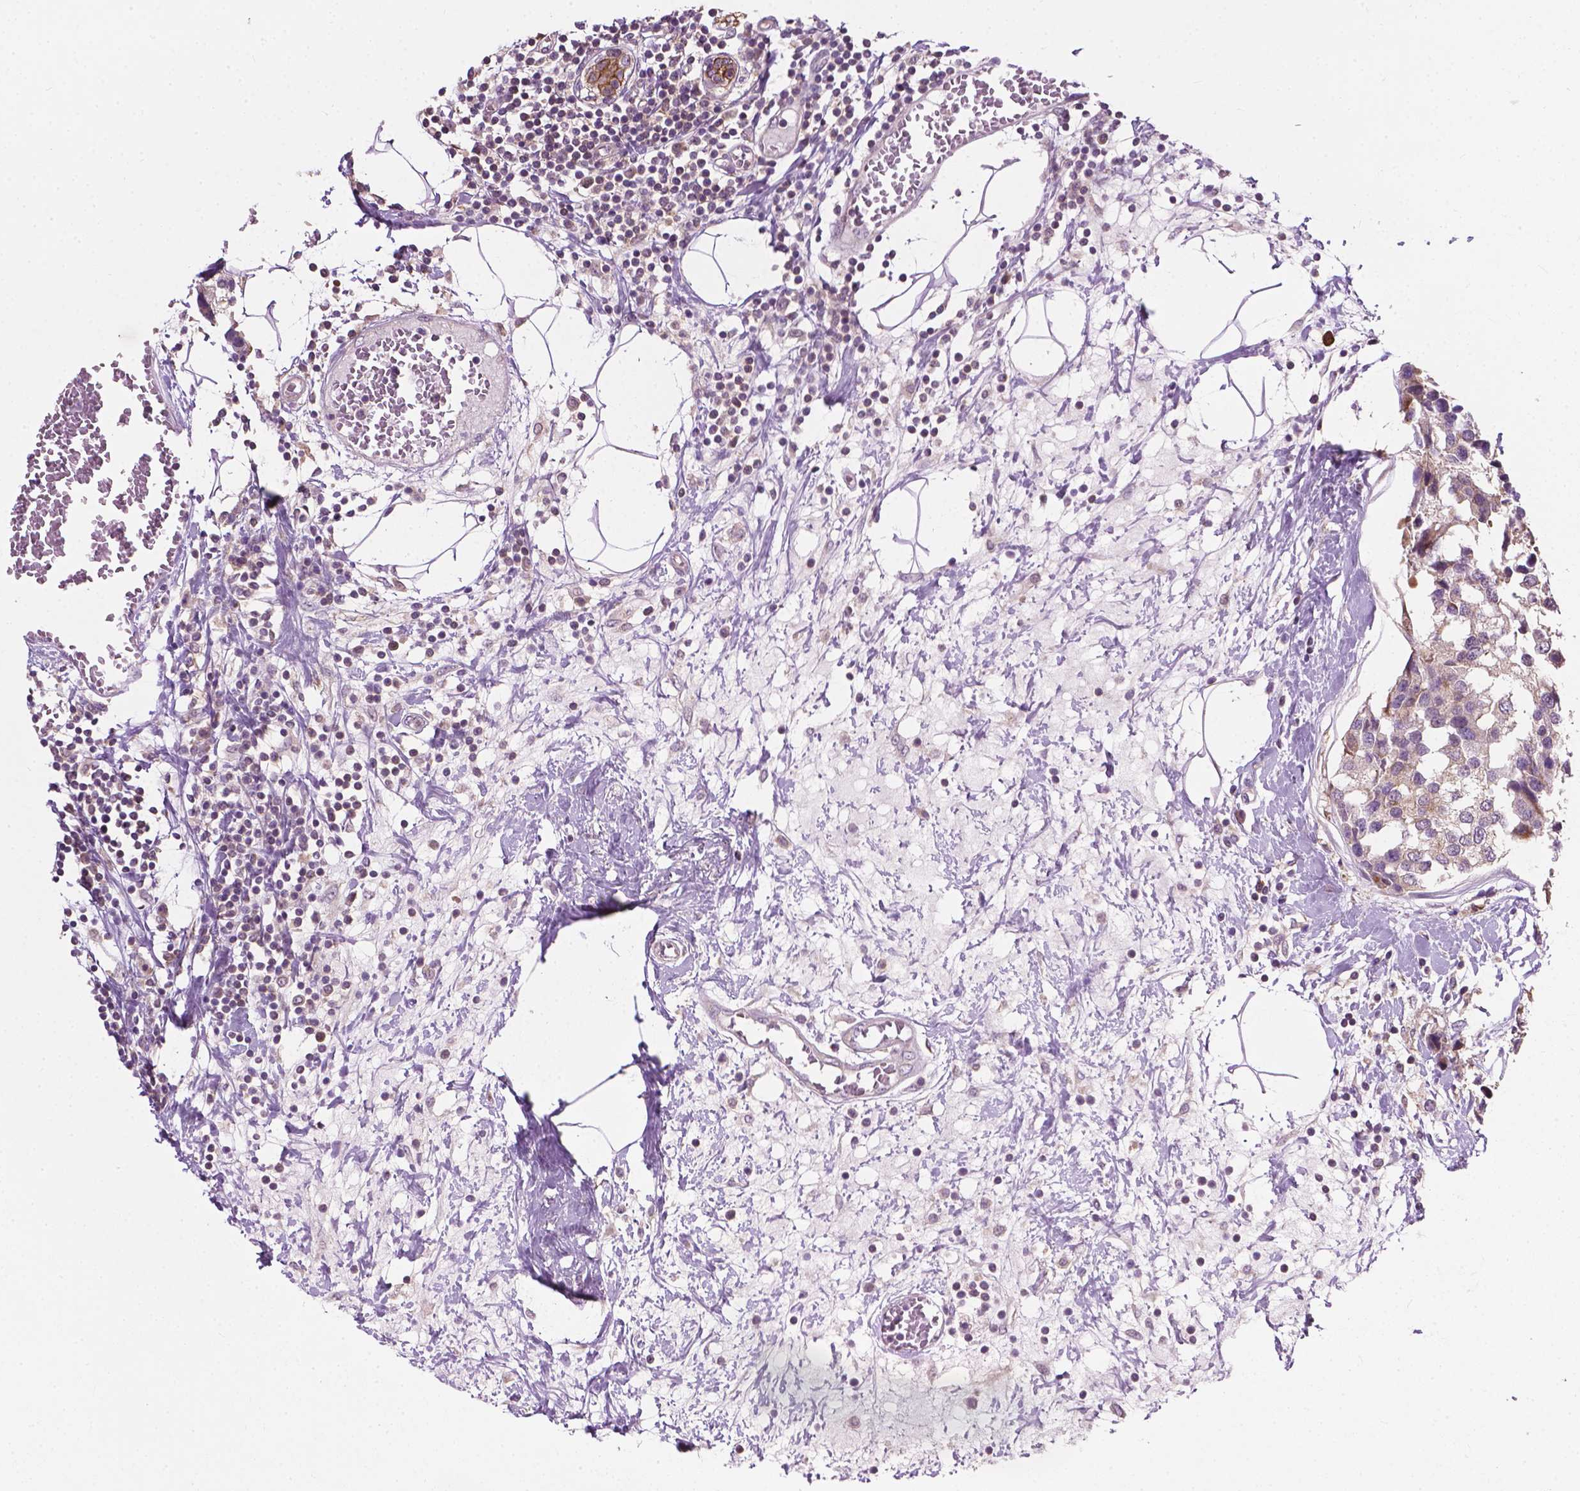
{"staining": {"intensity": "weak", "quantity": "<25%", "location": "cytoplasmic/membranous"}, "tissue": "breast cancer", "cell_type": "Tumor cells", "image_type": "cancer", "snomed": [{"axis": "morphology", "description": "Lobular carcinoma"}, {"axis": "topography", "description": "Breast"}], "caption": "Histopathology image shows no significant protein staining in tumor cells of breast cancer.", "gene": "MZT1", "patient": {"sex": "female", "age": 59}}